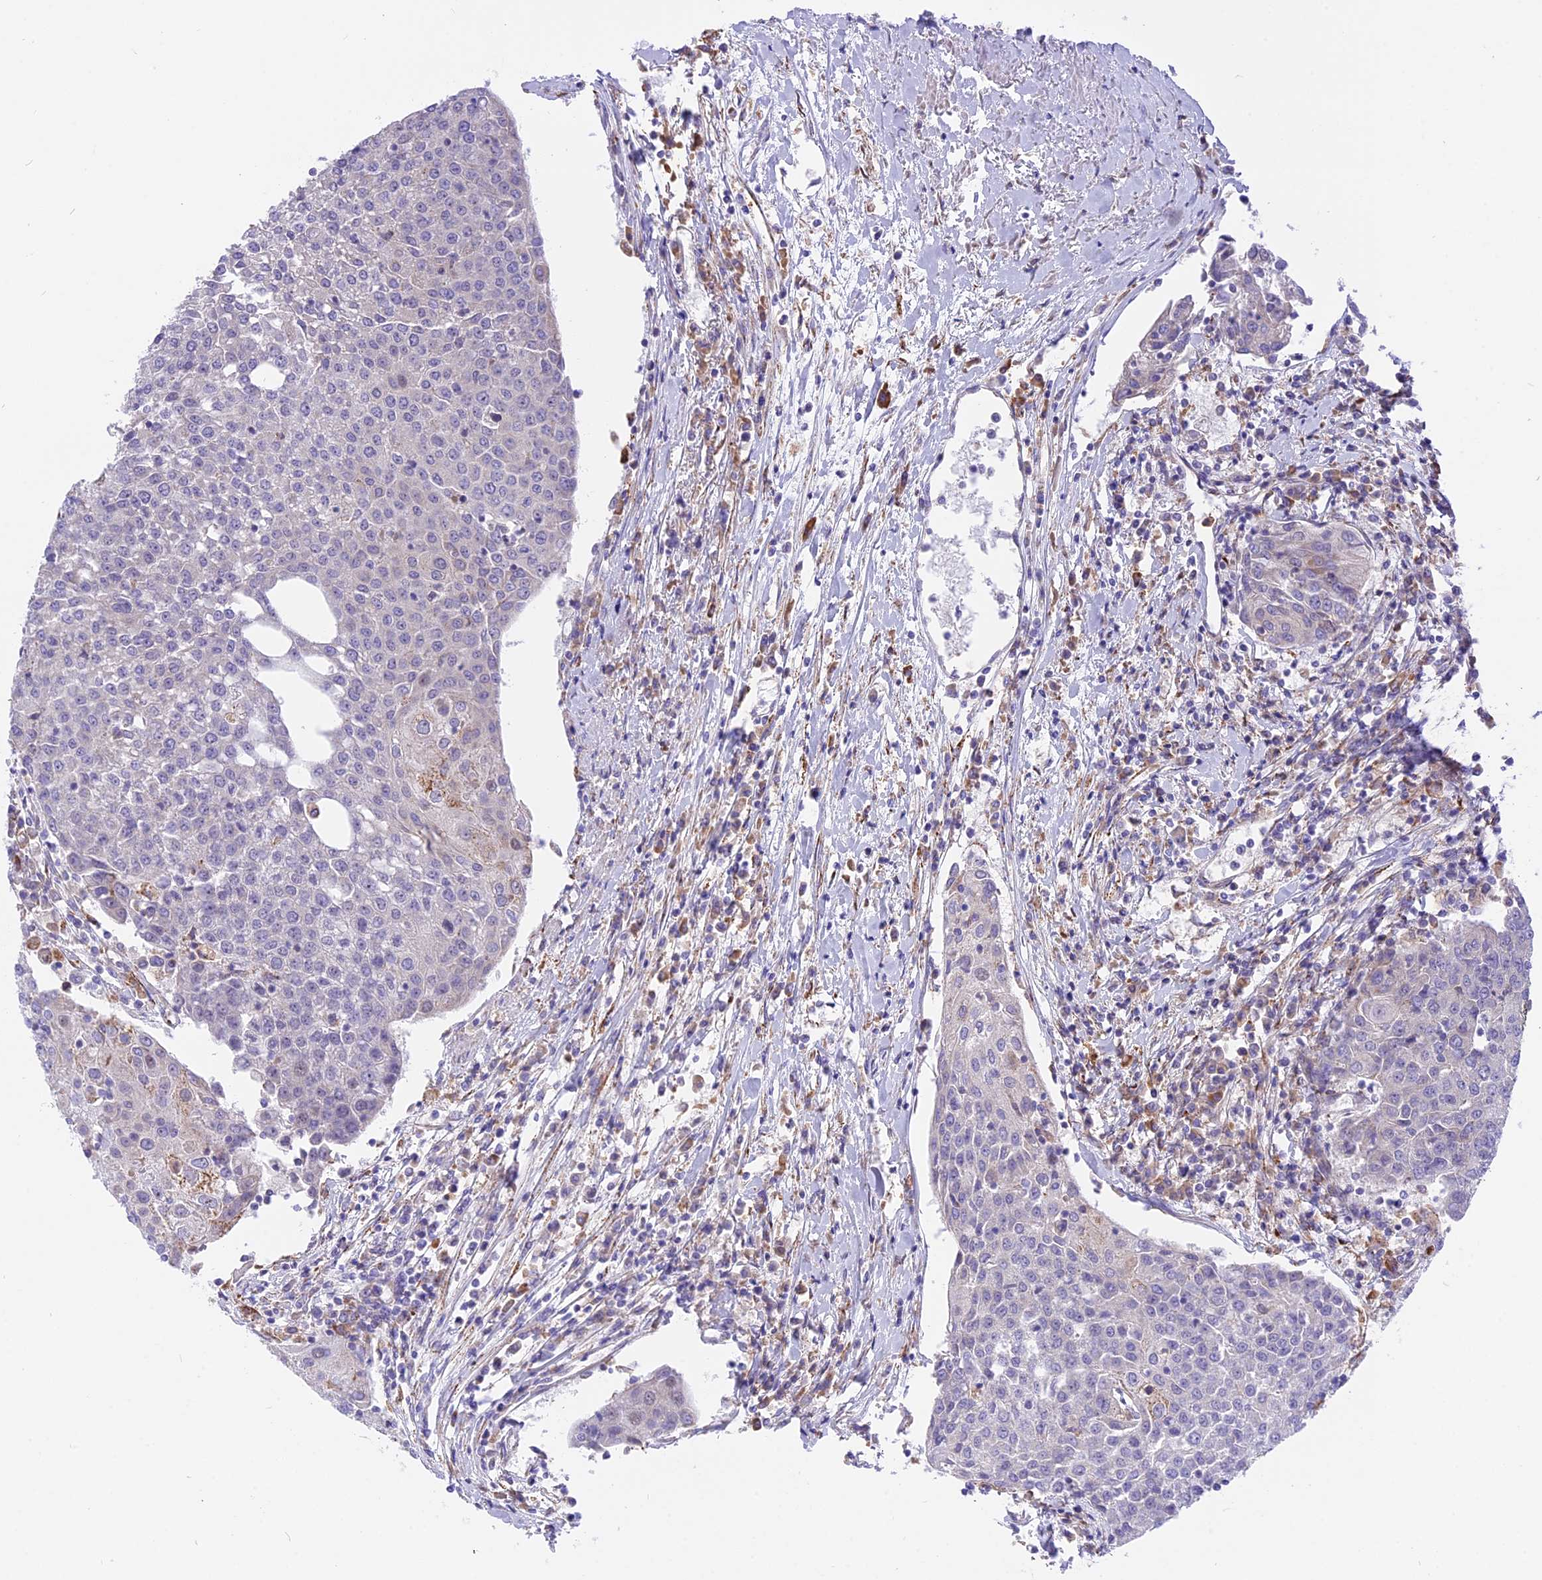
{"staining": {"intensity": "negative", "quantity": "none", "location": "none"}, "tissue": "urothelial cancer", "cell_type": "Tumor cells", "image_type": "cancer", "snomed": [{"axis": "morphology", "description": "Urothelial carcinoma, High grade"}, {"axis": "topography", "description": "Urinary bladder"}], "caption": "Immunohistochemistry of human urothelial cancer shows no expression in tumor cells.", "gene": "ARMCX6", "patient": {"sex": "female", "age": 85}}